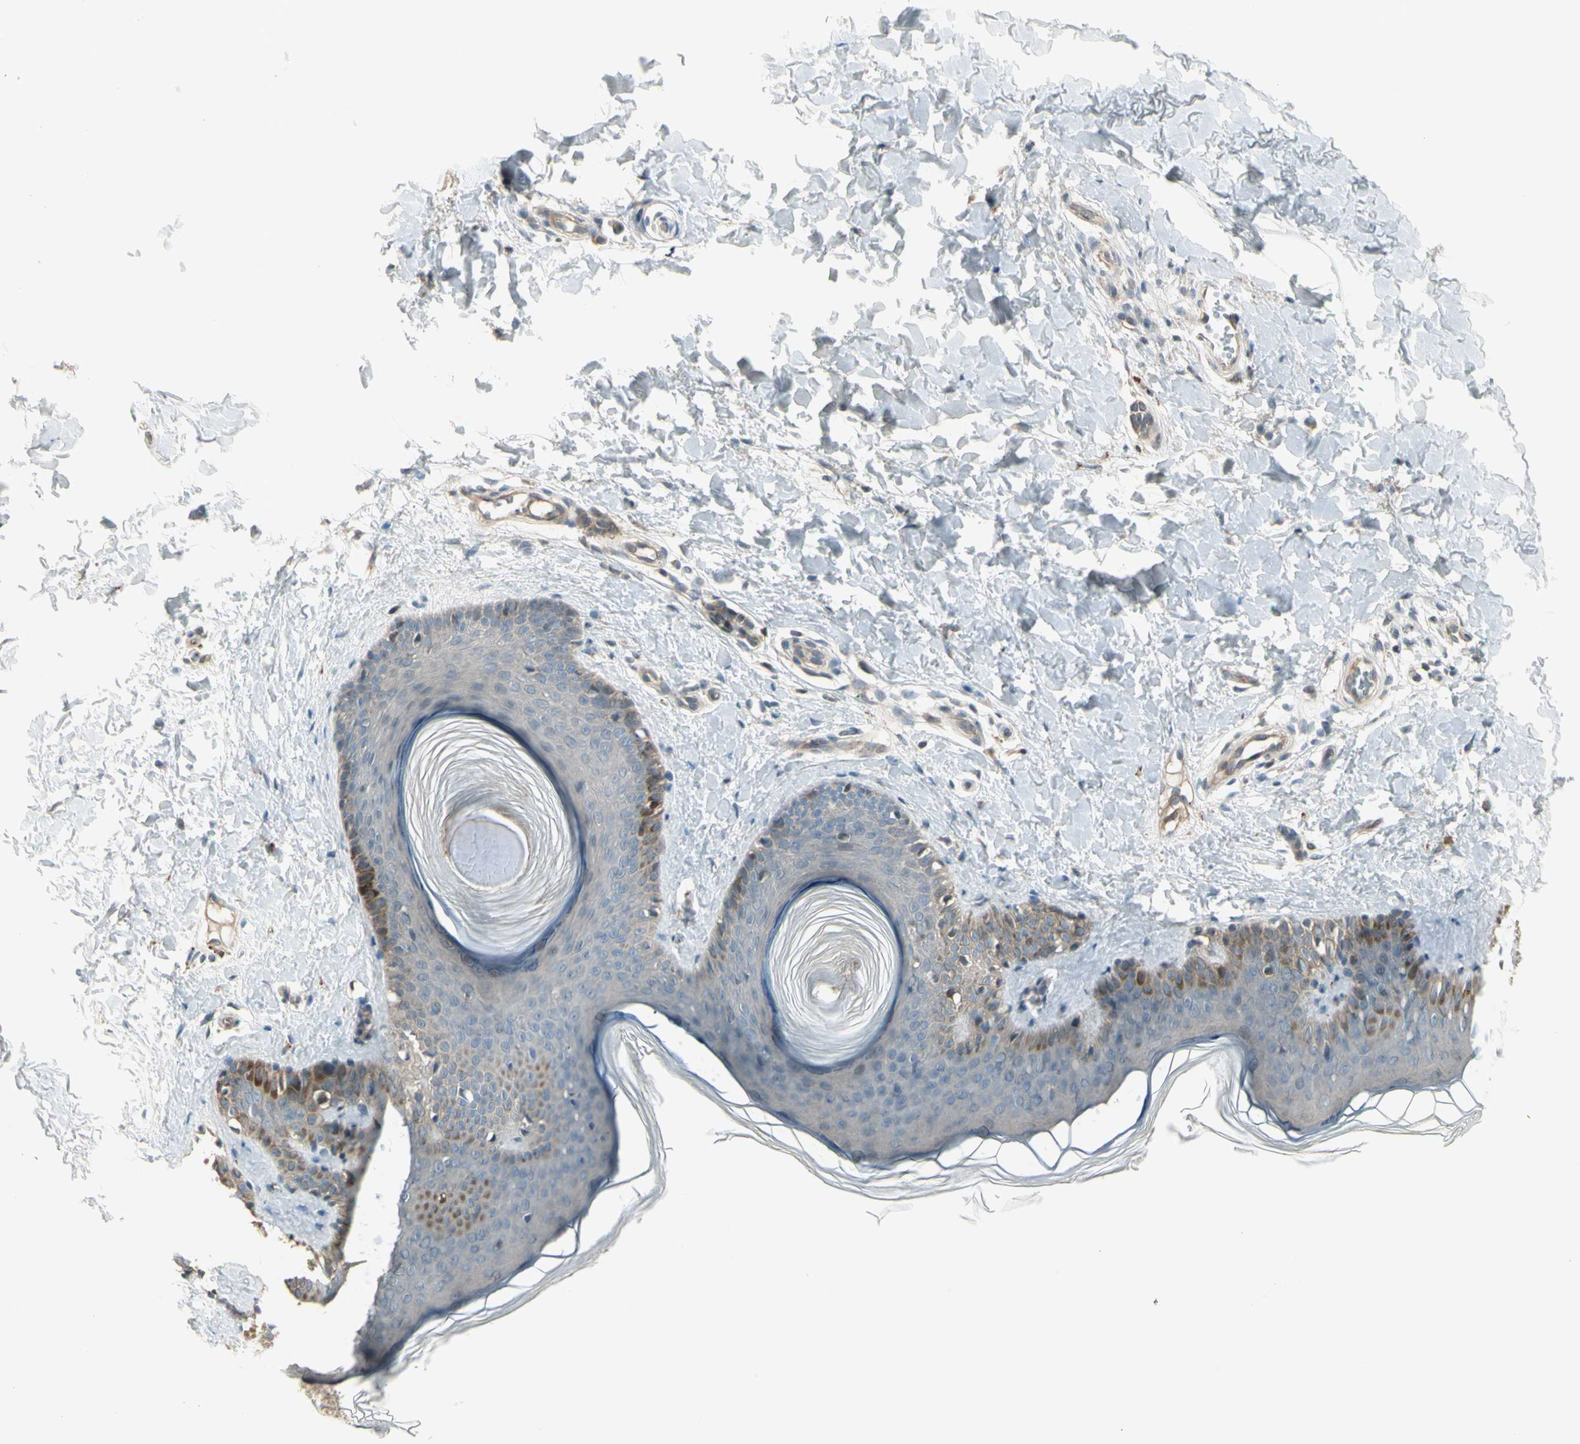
{"staining": {"intensity": "weak", "quantity": ">75%", "location": "cytoplasmic/membranous"}, "tissue": "skin", "cell_type": "Fibroblasts", "image_type": "normal", "snomed": [{"axis": "morphology", "description": "Normal tissue, NOS"}, {"axis": "topography", "description": "Skin"}], "caption": "Brown immunohistochemical staining in benign human skin shows weak cytoplasmic/membranous staining in approximately >75% of fibroblasts. The staining is performed using DAB (3,3'-diaminobenzidine) brown chromogen to label protein expression. The nuclei are counter-stained blue using hematoxylin.", "gene": "OSTM1", "patient": {"sex": "male", "age": 16}}